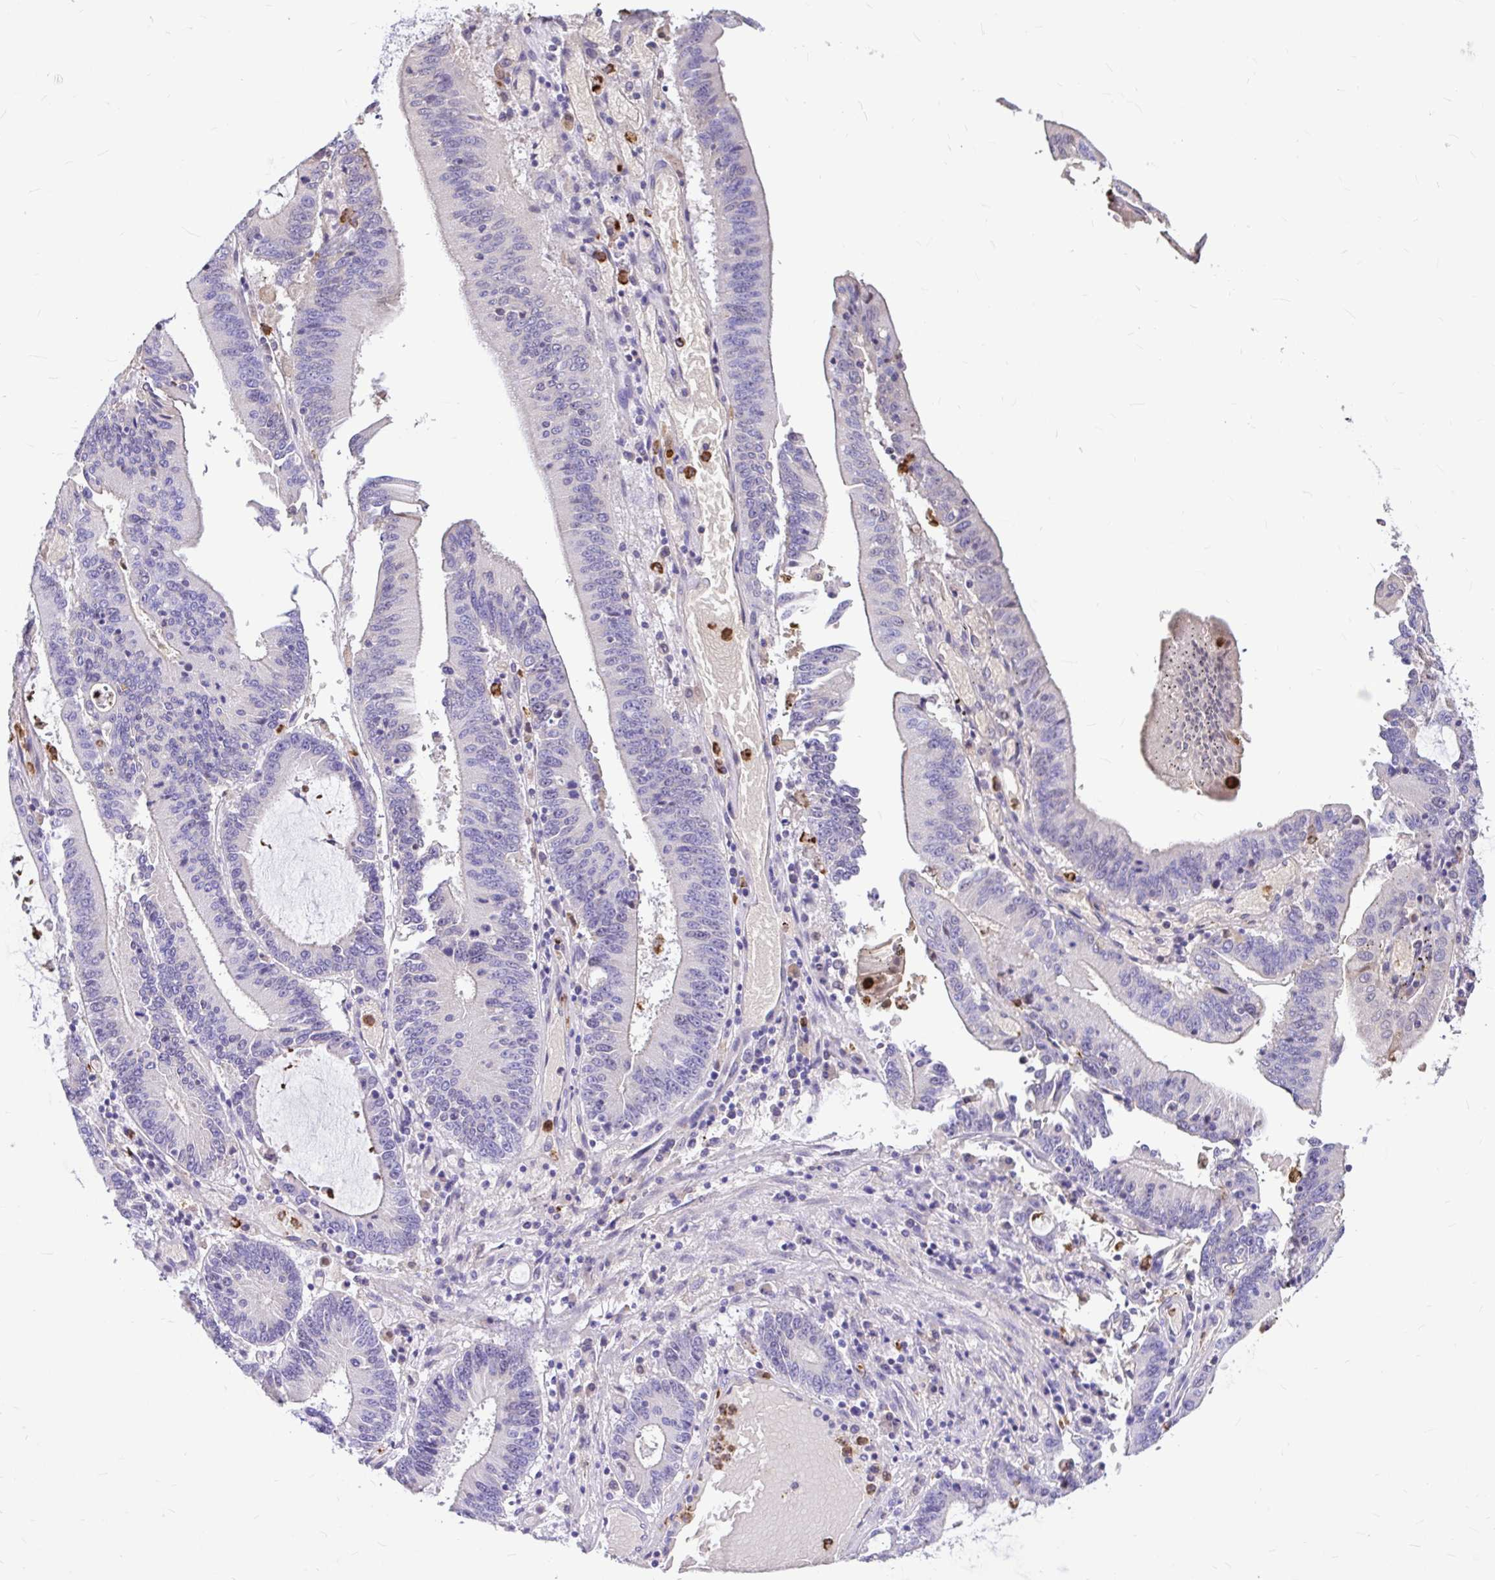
{"staining": {"intensity": "negative", "quantity": "none", "location": "none"}, "tissue": "stomach cancer", "cell_type": "Tumor cells", "image_type": "cancer", "snomed": [{"axis": "morphology", "description": "Adenocarcinoma, NOS"}, {"axis": "topography", "description": "Stomach, upper"}], "caption": "Tumor cells are negative for brown protein staining in stomach cancer.", "gene": "CLEC1B", "patient": {"sex": "male", "age": 68}}